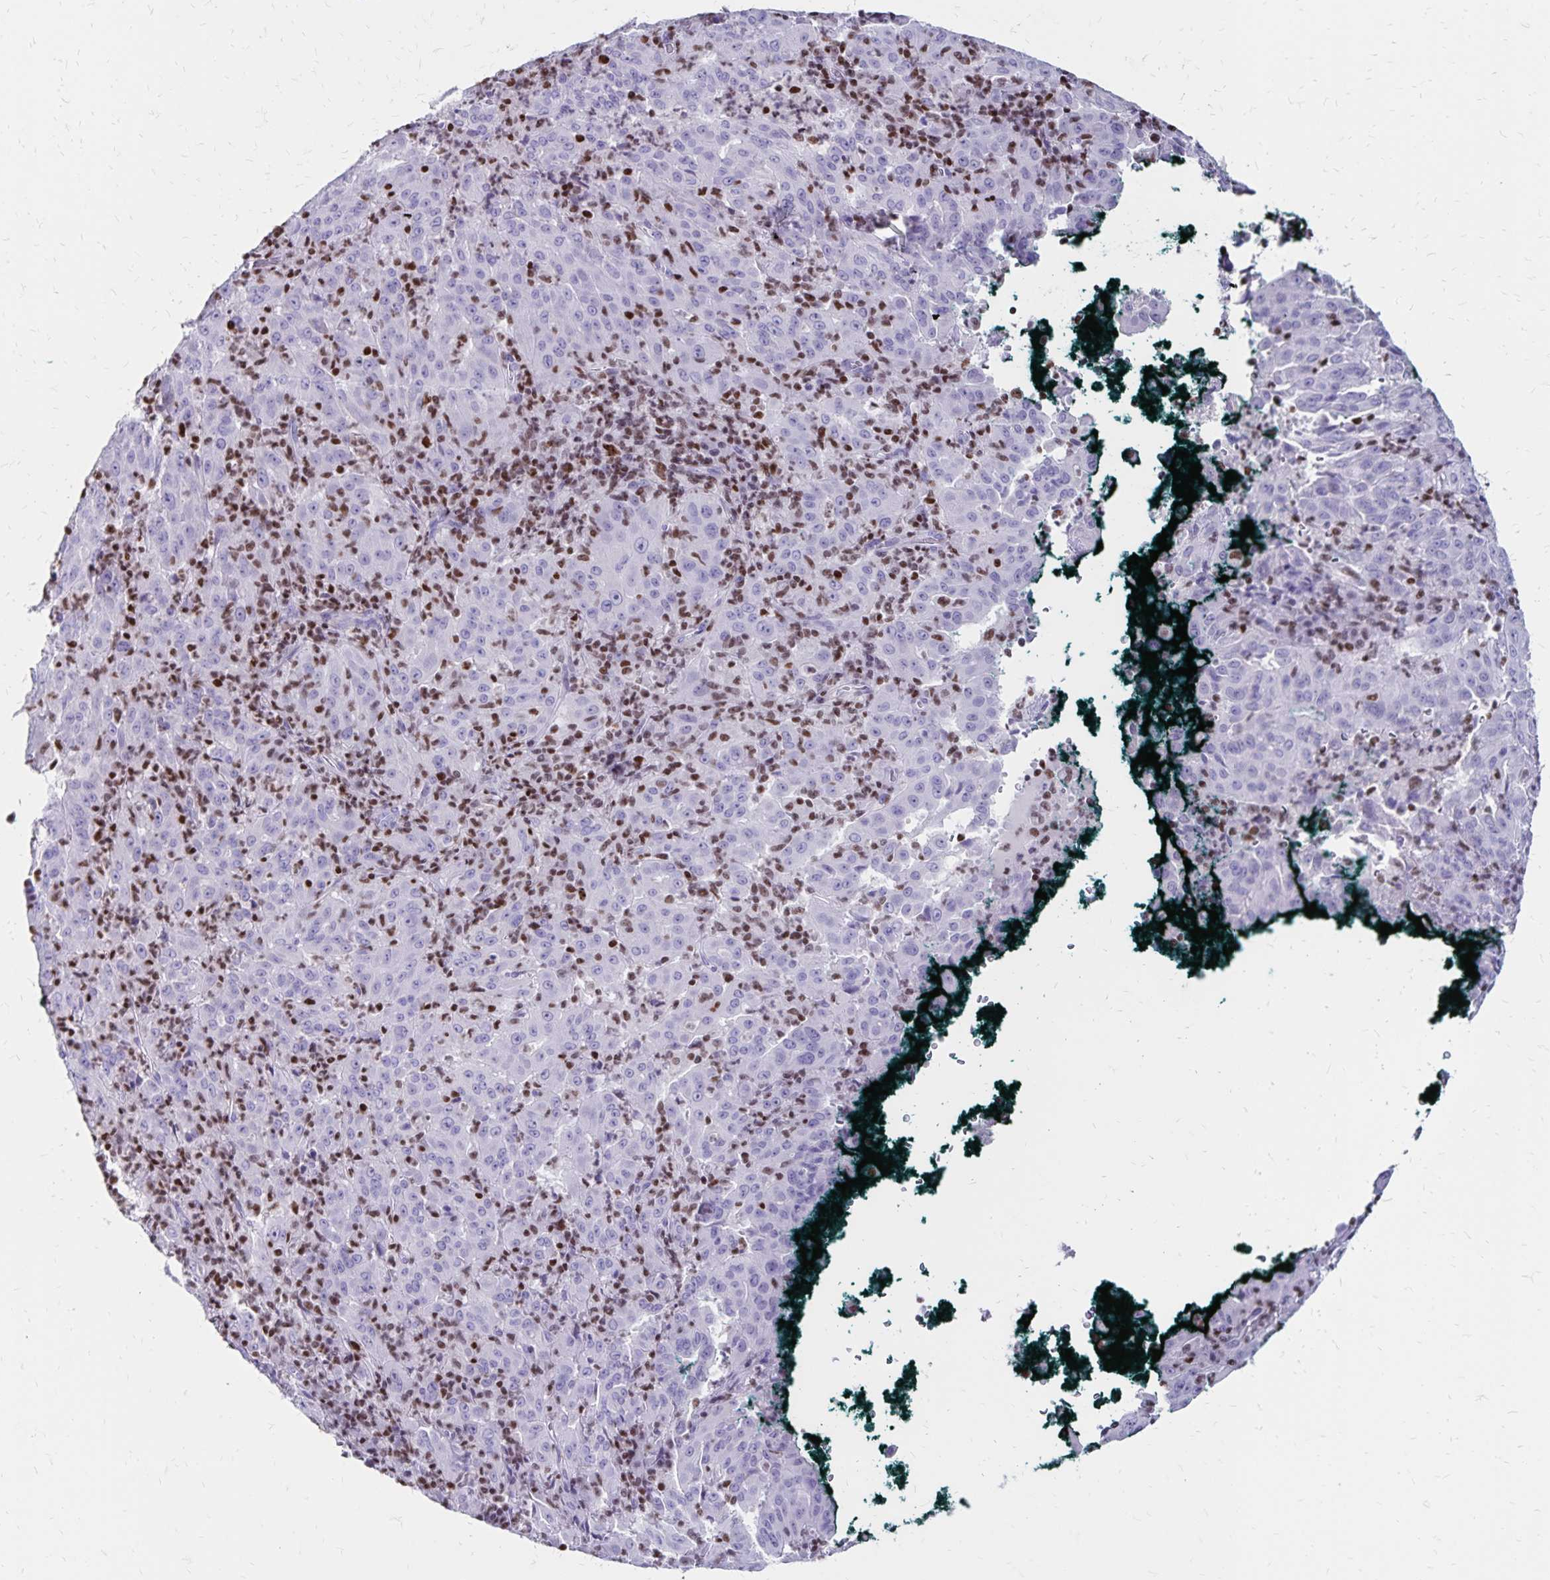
{"staining": {"intensity": "negative", "quantity": "none", "location": "none"}, "tissue": "pancreatic cancer", "cell_type": "Tumor cells", "image_type": "cancer", "snomed": [{"axis": "morphology", "description": "Adenocarcinoma, NOS"}, {"axis": "topography", "description": "Pancreas"}], "caption": "An image of pancreatic cancer (adenocarcinoma) stained for a protein demonstrates no brown staining in tumor cells.", "gene": "IKZF1", "patient": {"sex": "male", "age": 63}}